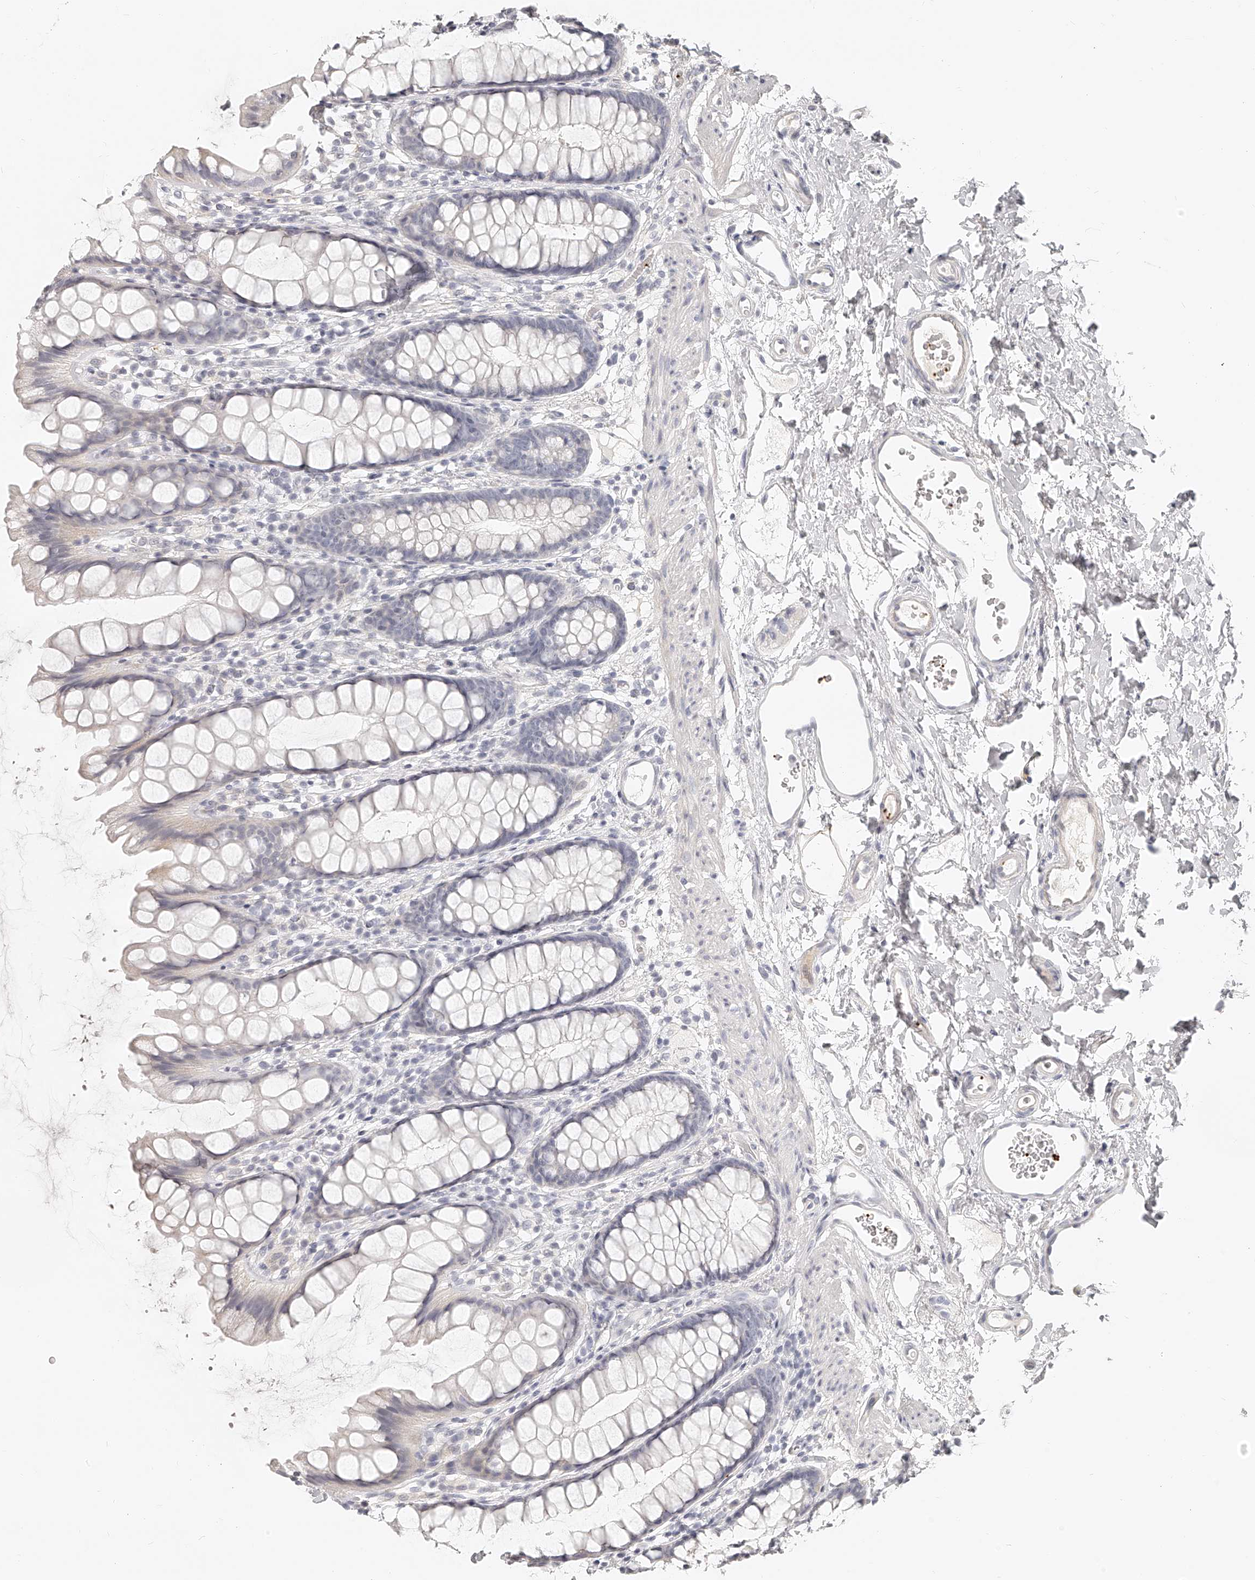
{"staining": {"intensity": "weak", "quantity": "<25%", "location": "cytoplasmic/membranous"}, "tissue": "rectum", "cell_type": "Glandular cells", "image_type": "normal", "snomed": [{"axis": "morphology", "description": "Normal tissue, NOS"}, {"axis": "topography", "description": "Rectum"}], "caption": "Immunohistochemistry of normal human rectum shows no staining in glandular cells.", "gene": "ITGB3", "patient": {"sex": "female", "age": 65}}